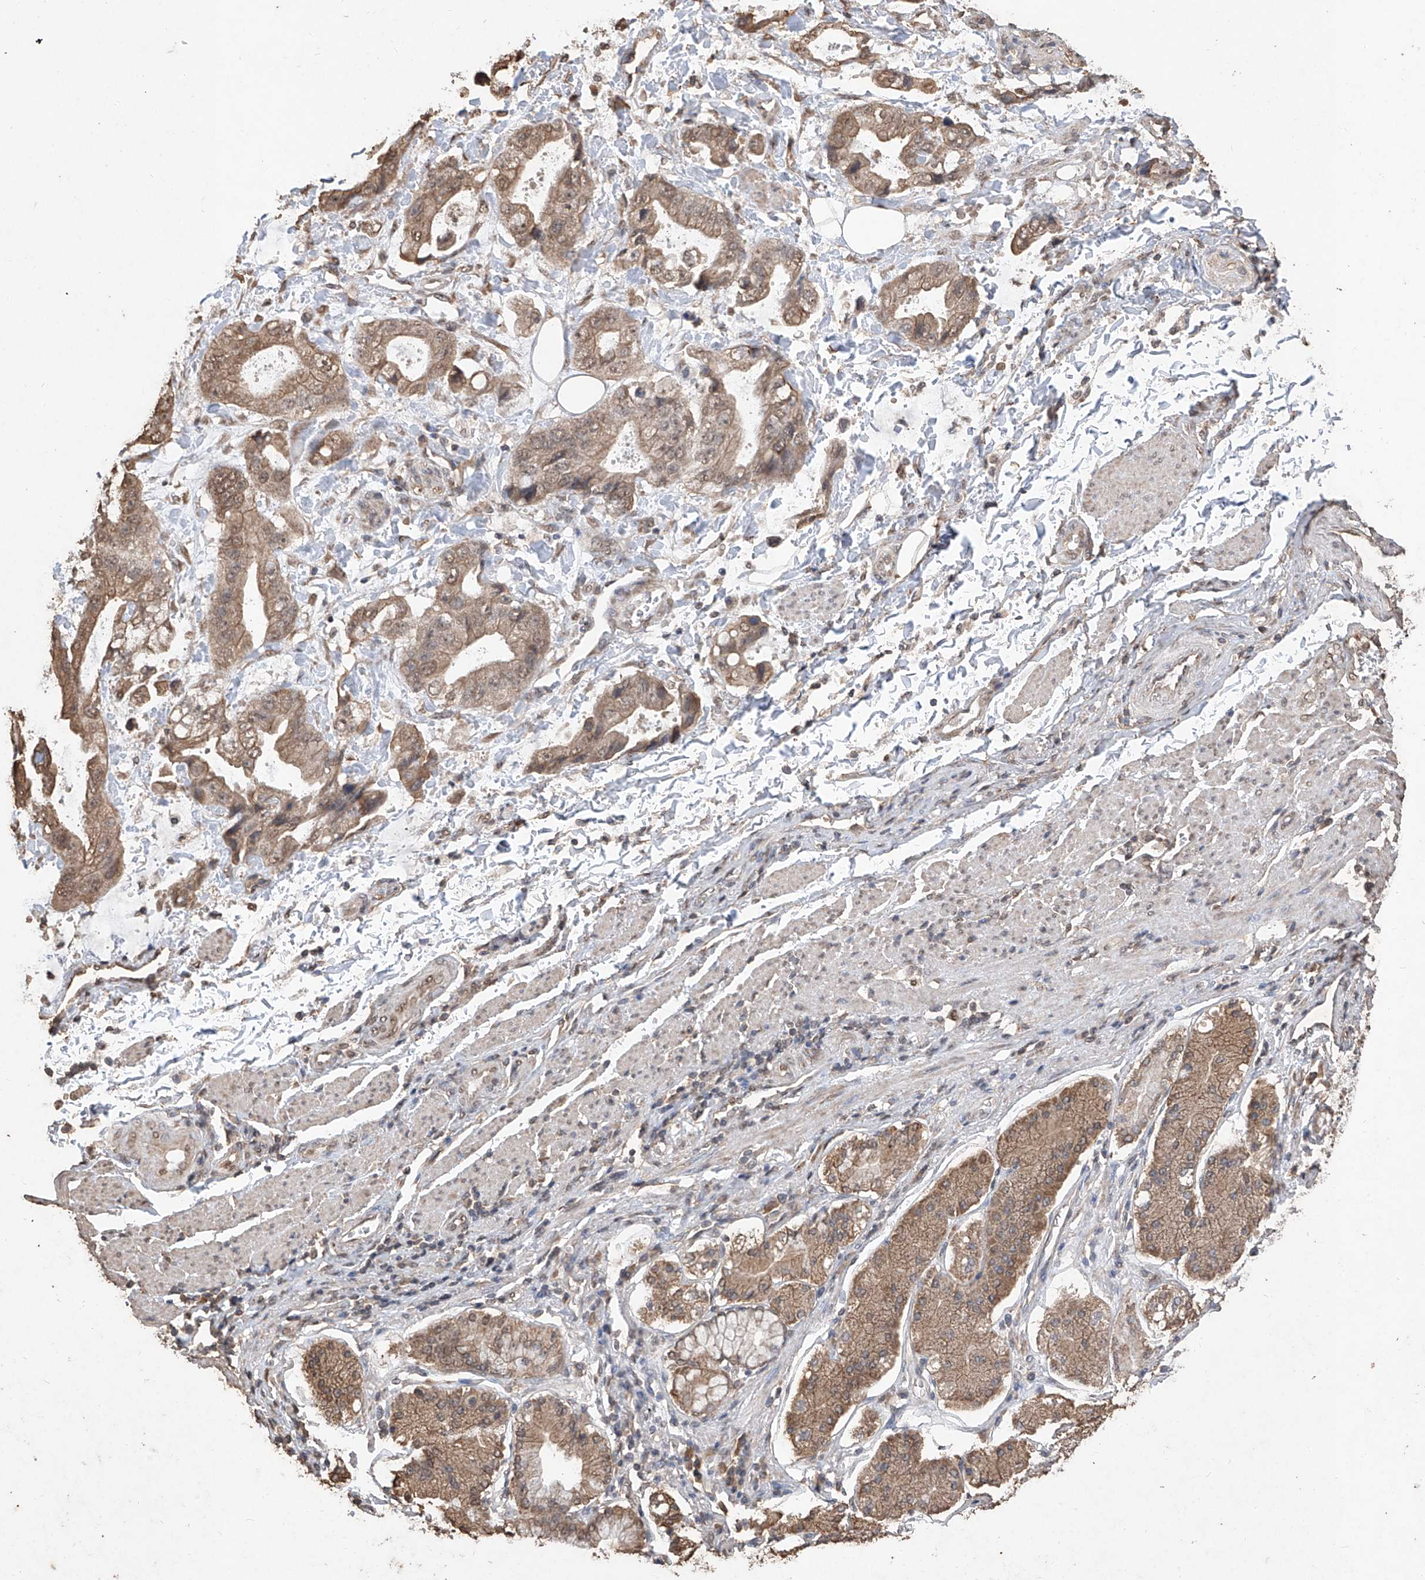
{"staining": {"intensity": "moderate", "quantity": ">75%", "location": "cytoplasmic/membranous,nuclear"}, "tissue": "stomach cancer", "cell_type": "Tumor cells", "image_type": "cancer", "snomed": [{"axis": "morphology", "description": "Adenocarcinoma, NOS"}, {"axis": "topography", "description": "Stomach"}], "caption": "Immunohistochemical staining of stomach cancer demonstrates moderate cytoplasmic/membranous and nuclear protein expression in about >75% of tumor cells. (Brightfield microscopy of DAB IHC at high magnification).", "gene": "ELOVL1", "patient": {"sex": "male", "age": 62}}